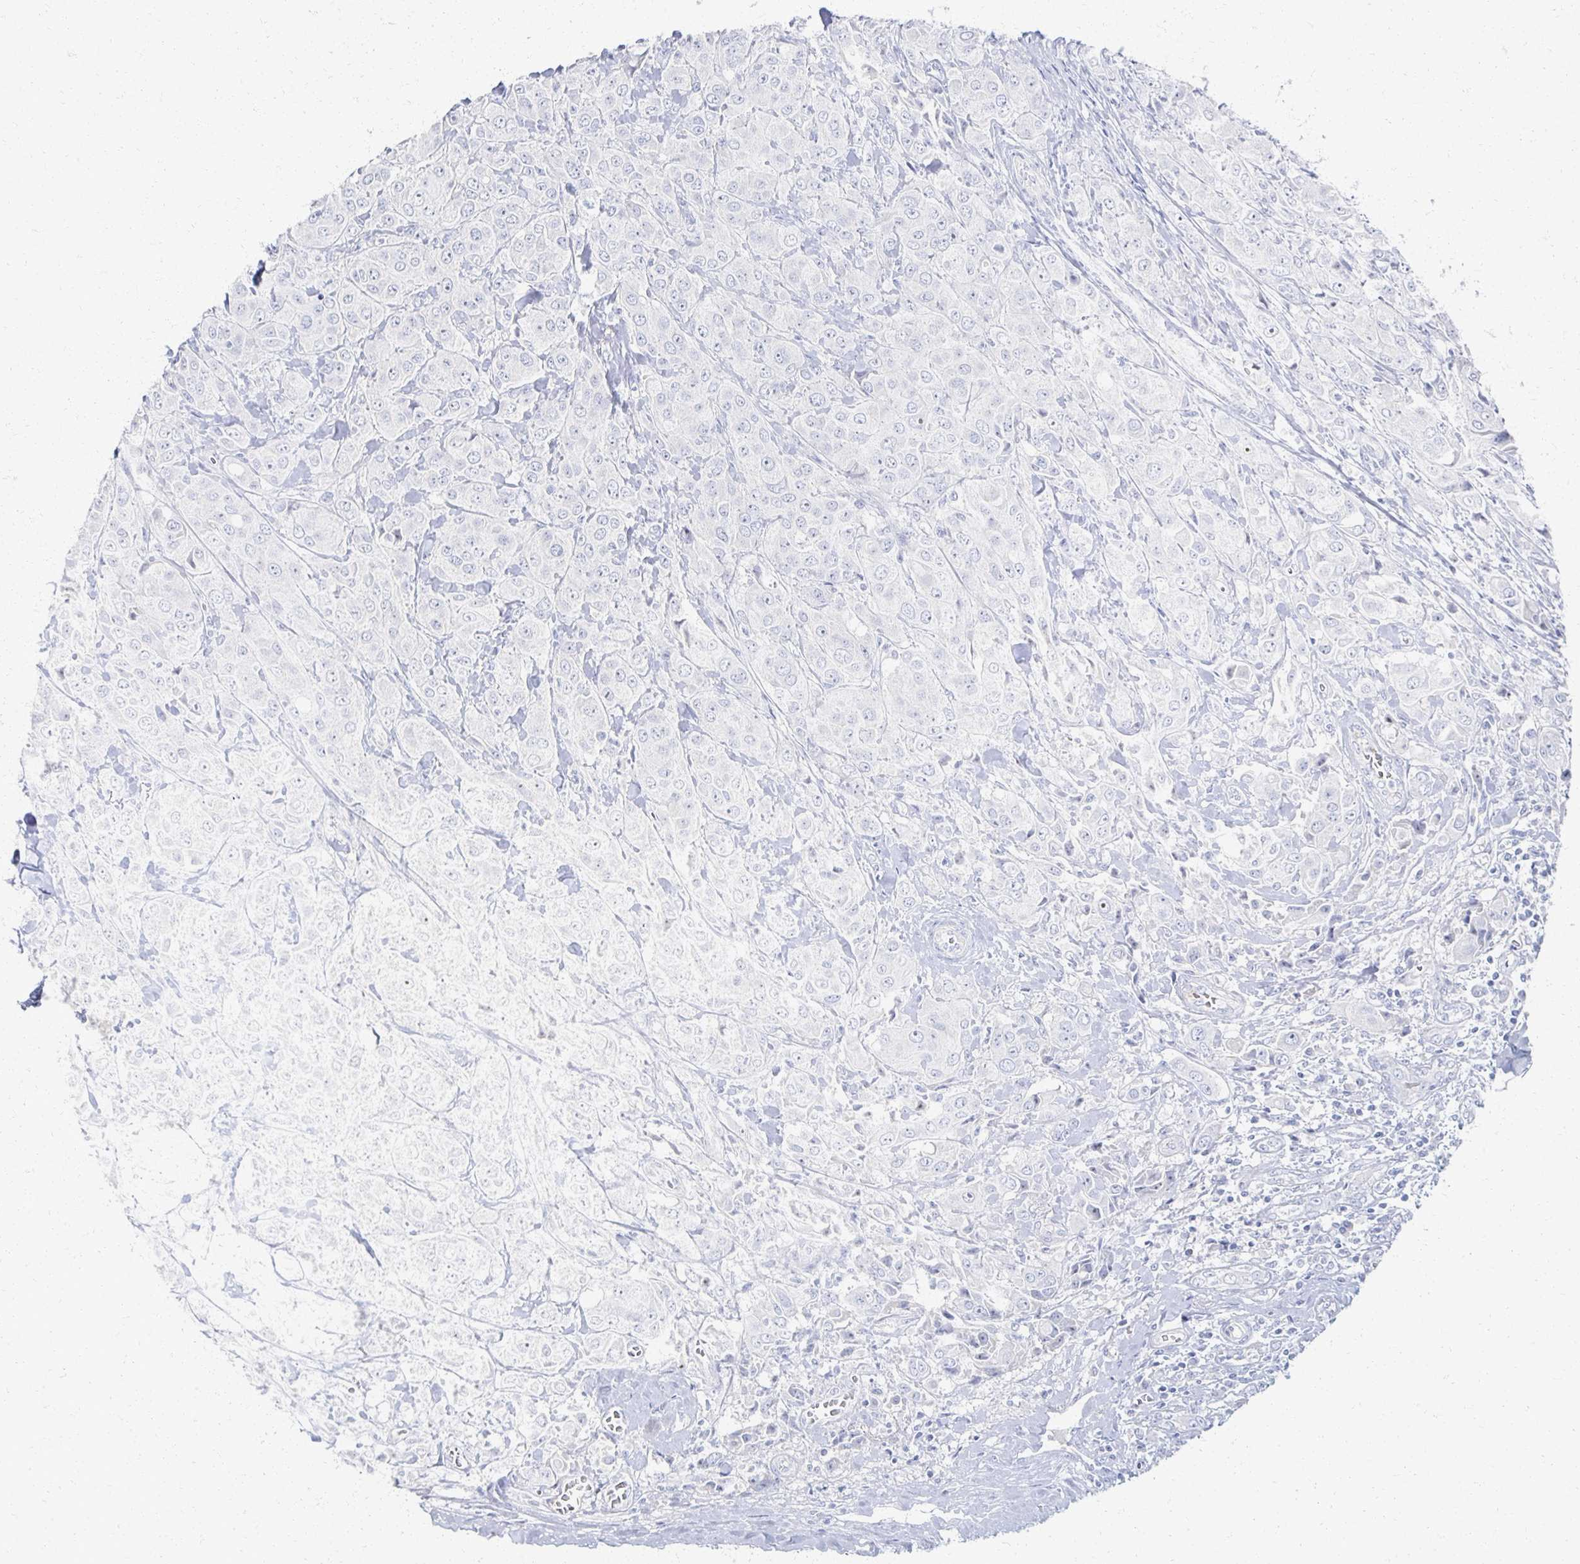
{"staining": {"intensity": "negative", "quantity": "none", "location": "none"}, "tissue": "breast cancer", "cell_type": "Tumor cells", "image_type": "cancer", "snomed": [{"axis": "morphology", "description": "Normal tissue, NOS"}, {"axis": "morphology", "description": "Duct carcinoma"}, {"axis": "topography", "description": "Breast"}], "caption": "IHC histopathology image of neoplastic tissue: human breast cancer (intraductal carcinoma) stained with DAB (3,3'-diaminobenzidine) exhibits no significant protein staining in tumor cells.", "gene": "PRR20A", "patient": {"sex": "female", "age": 43}}